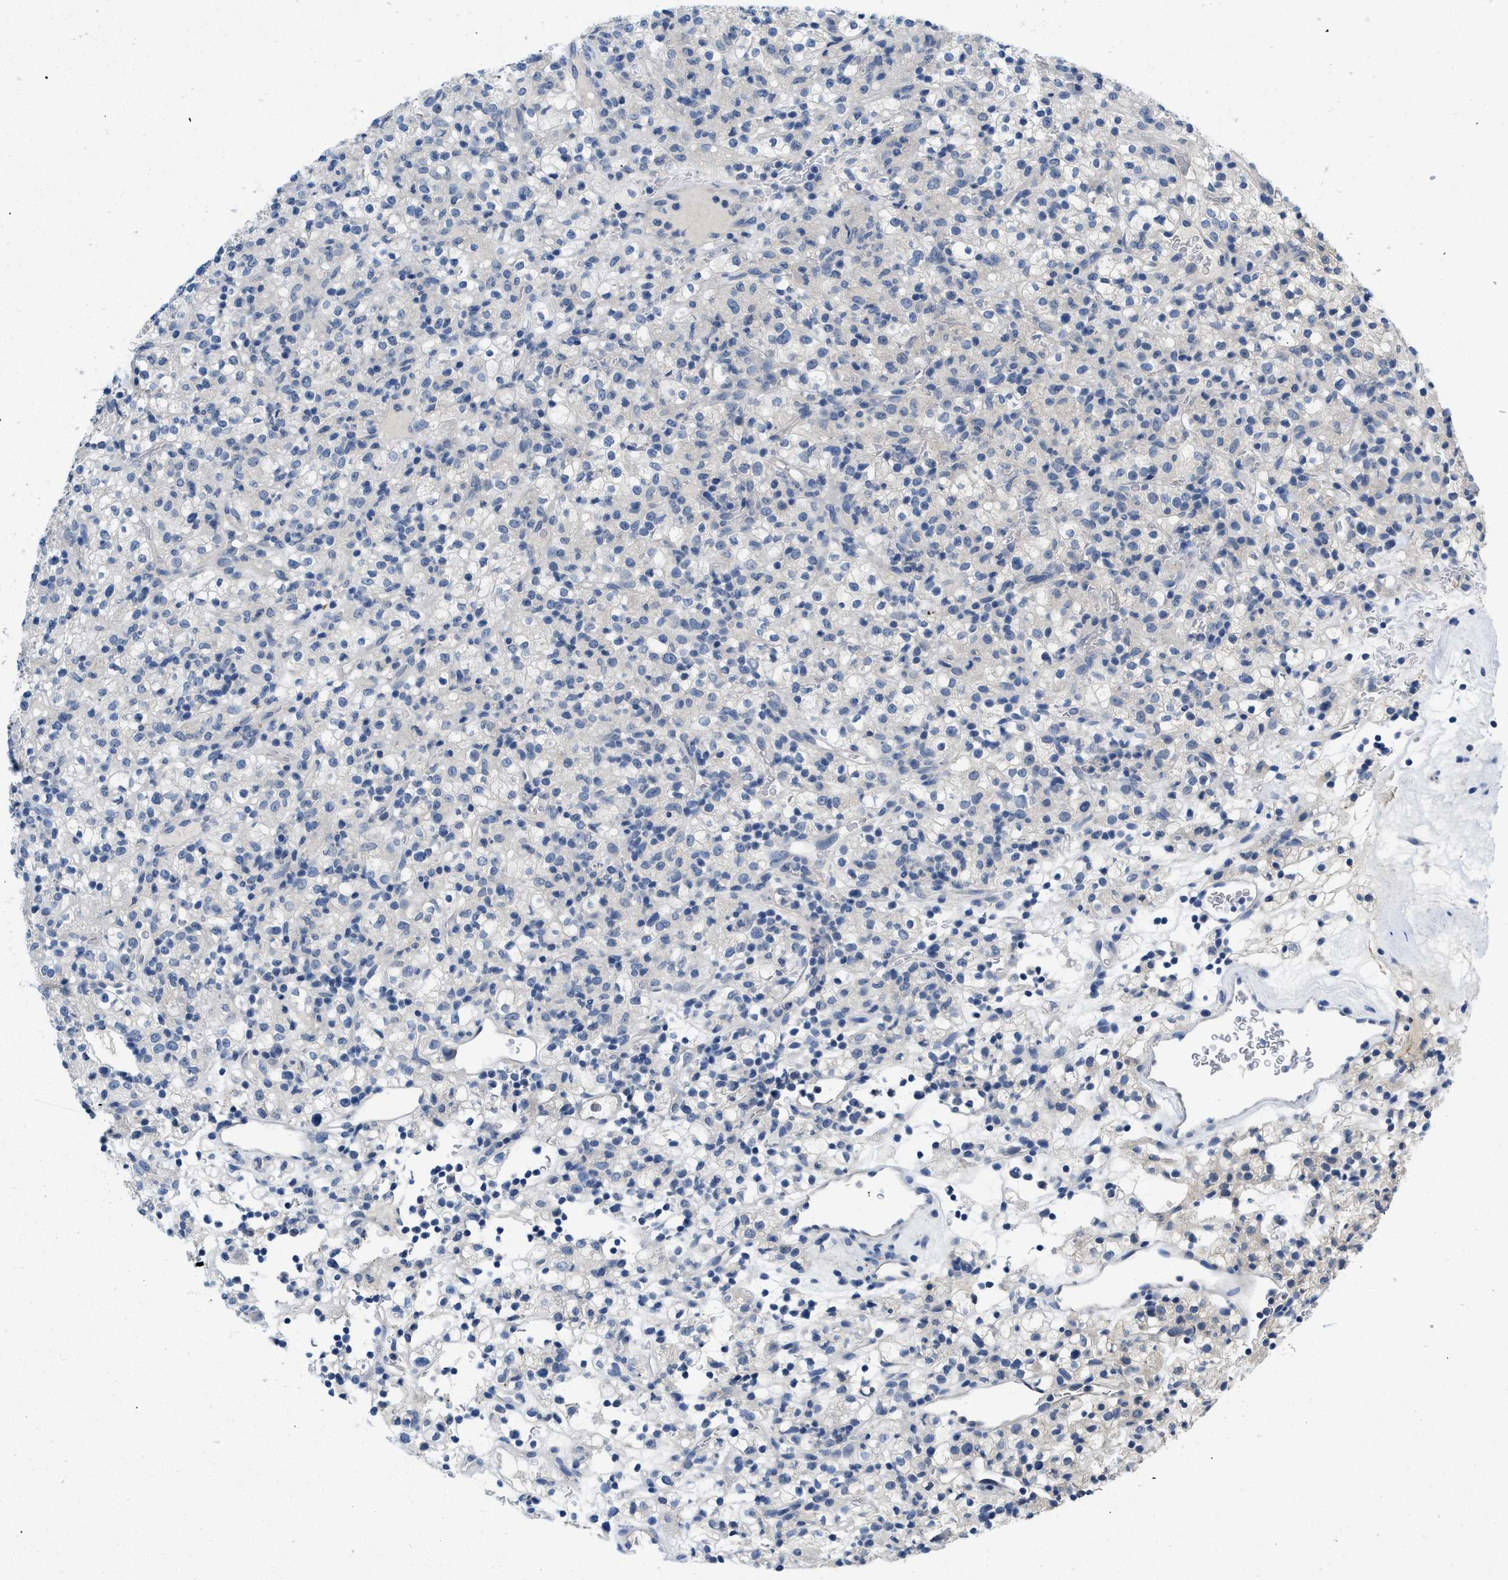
{"staining": {"intensity": "negative", "quantity": "none", "location": "none"}, "tissue": "renal cancer", "cell_type": "Tumor cells", "image_type": "cancer", "snomed": [{"axis": "morphology", "description": "Normal tissue, NOS"}, {"axis": "morphology", "description": "Adenocarcinoma, NOS"}, {"axis": "topography", "description": "Kidney"}], "caption": "Immunohistochemical staining of human renal cancer (adenocarcinoma) reveals no significant expression in tumor cells. (Immunohistochemistry, brightfield microscopy, high magnification).", "gene": "PYY", "patient": {"sex": "female", "age": 72}}